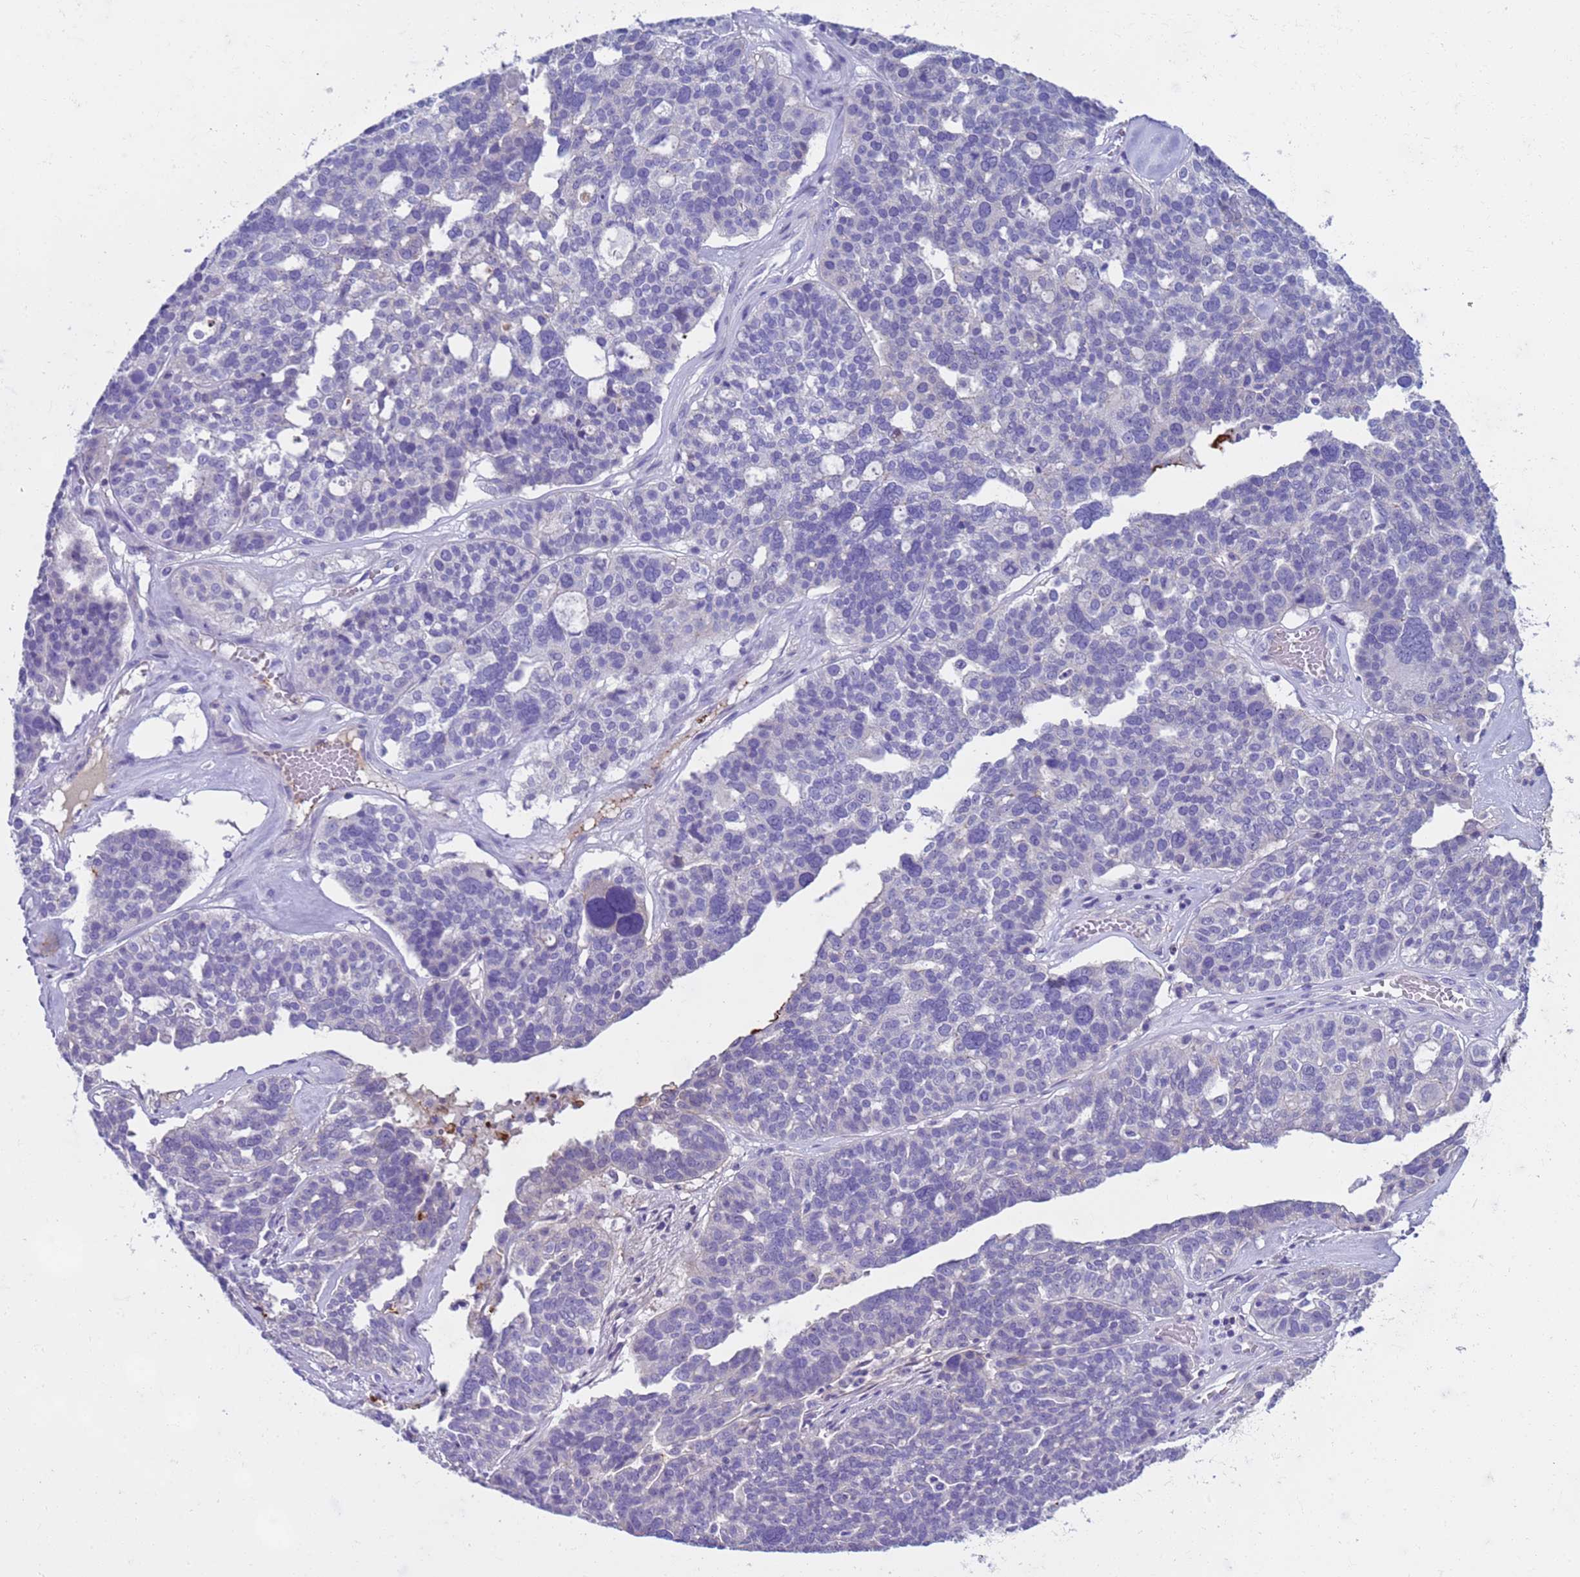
{"staining": {"intensity": "negative", "quantity": "none", "location": "none"}, "tissue": "ovarian cancer", "cell_type": "Tumor cells", "image_type": "cancer", "snomed": [{"axis": "morphology", "description": "Cystadenocarcinoma, serous, NOS"}, {"axis": "topography", "description": "Ovary"}], "caption": "Micrograph shows no protein expression in tumor cells of ovarian cancer (serous cystadenocarcinoma) tissue. (Immunohistochemistry, brightfield microscopy, high magnification).", "gene": "C4orf46", "patient": {"sex": "female", "age": 59}}